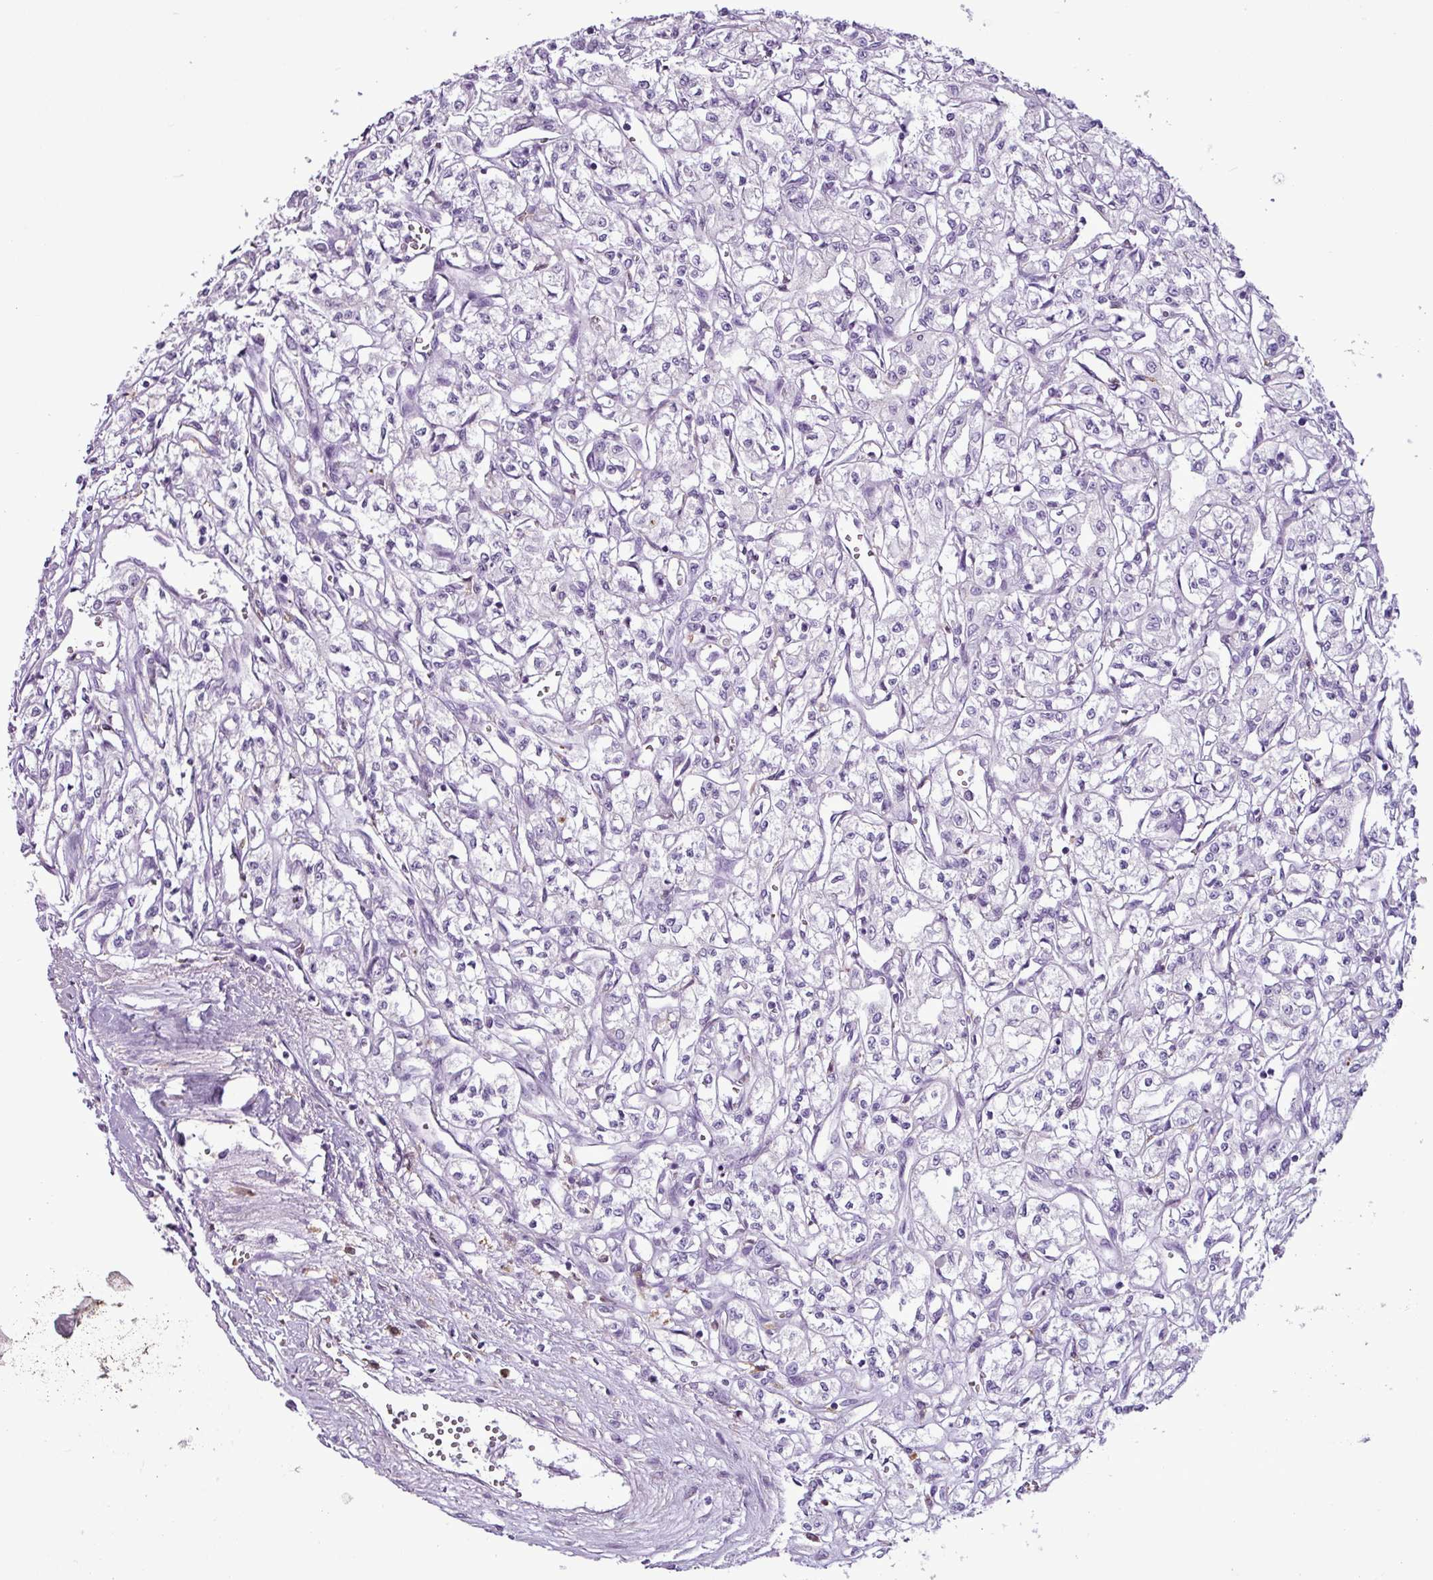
{"staining": {"intensity": "negative", "quantity": "none", "location": "none"}, "tissue": "renal cancer", "cell_type": "Tumor cells", "image_type": "cancer", "snomed": [{"axis": "morphology", "description": "Adenocarcinoma, NOS"}, {"axis": "topography", "description": "Kidney"}], "caption": "A micrograph of human renal cancer (adenocarcinoma) is negative for staining in tumor cells.", "gene": "TMEM200C", "patient": {"sex": "male", "age": 56}}